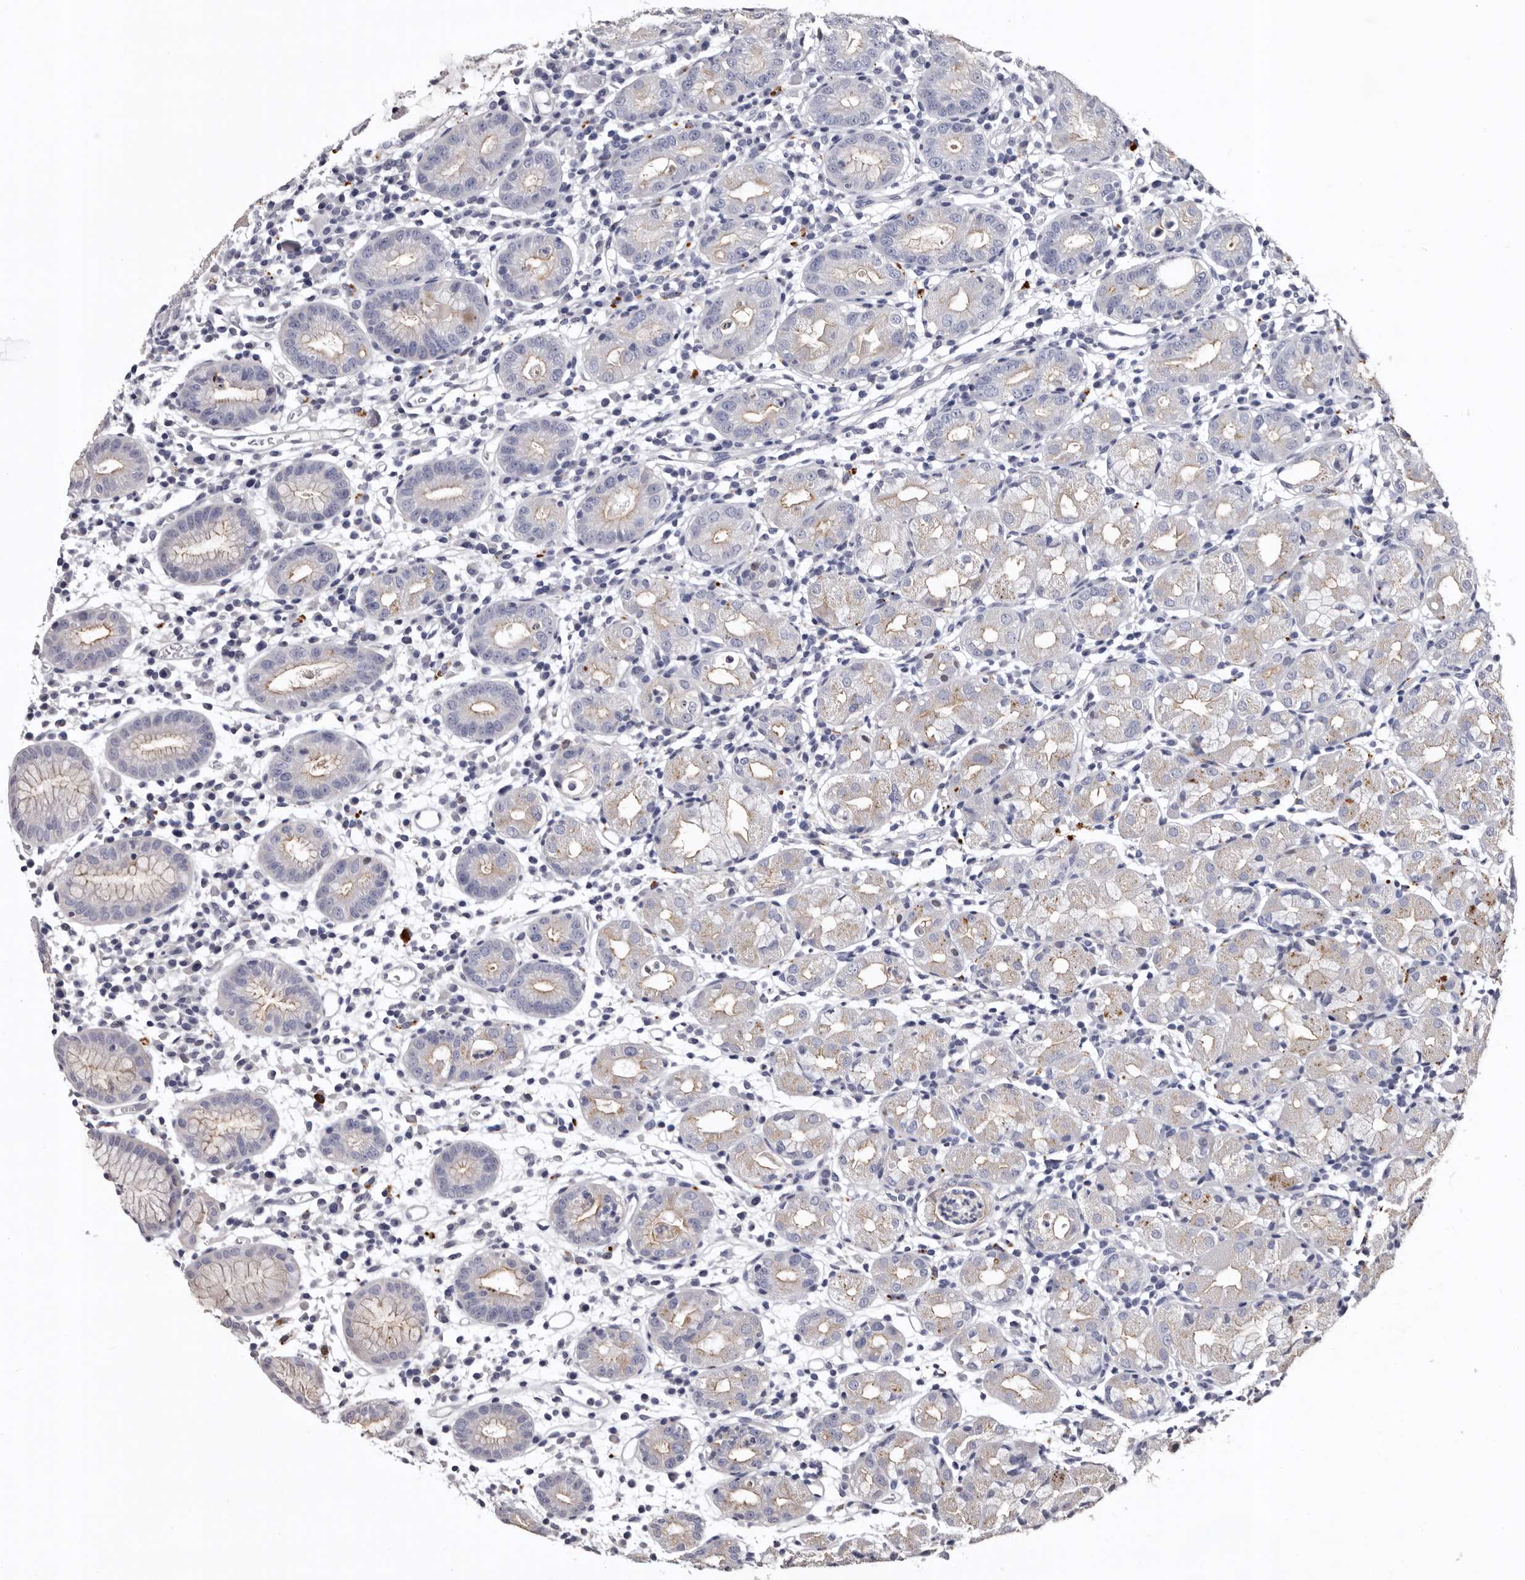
{"staining": {"intensity": "weak", "quantity": "25%-75%", "location": "cytoplasmic/membranous"}, "tissue": "stomach", "cell_type": "Glandular cells", "image_type": "normal", "snomed": [{"axis": "morphology", "description": "Normal tissue, NOS"}, {"axis": "topography", "description": "Stomach"}, {"axis": "topography", "description": "Stomach, lower"}], "caption": "This is an image of immunohistochemistry staining of benign stomach, which shows weak staining in the cytoplasmic/membranous of glandular cells.", "gene": "SLC10A4", "patient": {"sex": "female", "age": 75}}